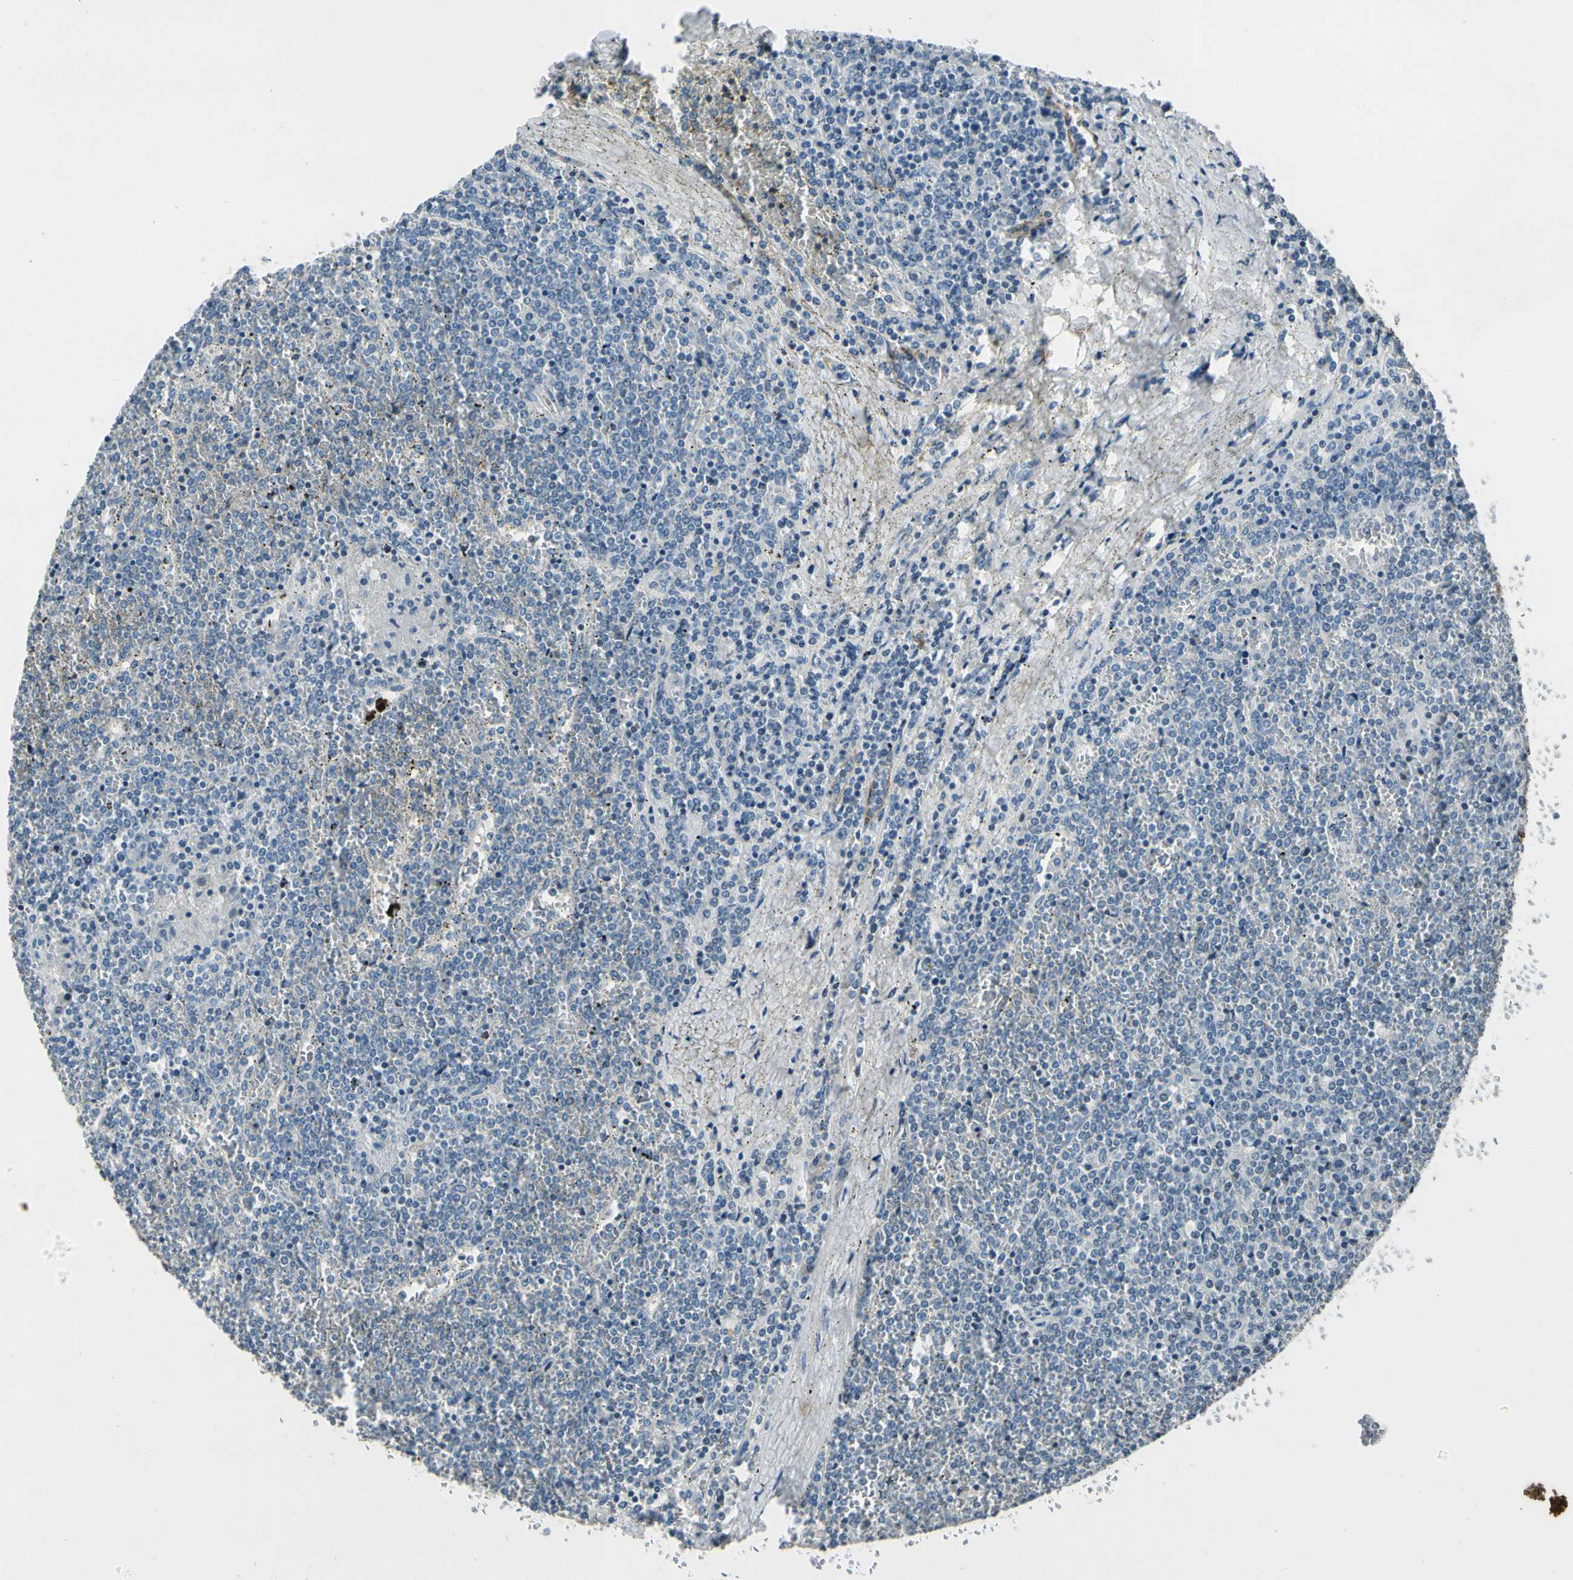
{"staining": {"intensity": "negative", "quantity": "none", "location": "none"}, "tissue": "lymphoma", "cell_type": "Tumor cells", "image_type": "cancer", "snomed": [{"axis": "morphology", "description": "Malignant lymphoma, non-Hodgkin's type, Low grade"}, {"axis": "topography", "description": "Spleen"}], "caption": "Tumor cells are negative for brown protein staining in low-grade malignant lymphoma, non-Hodgkin's type. (DAB (3,3'-diaminobenzidine) immunohistochemistry with hematoxylin counter stain).", "gene": "PDPN", "patient": {"sex": "female", "age": 19}}